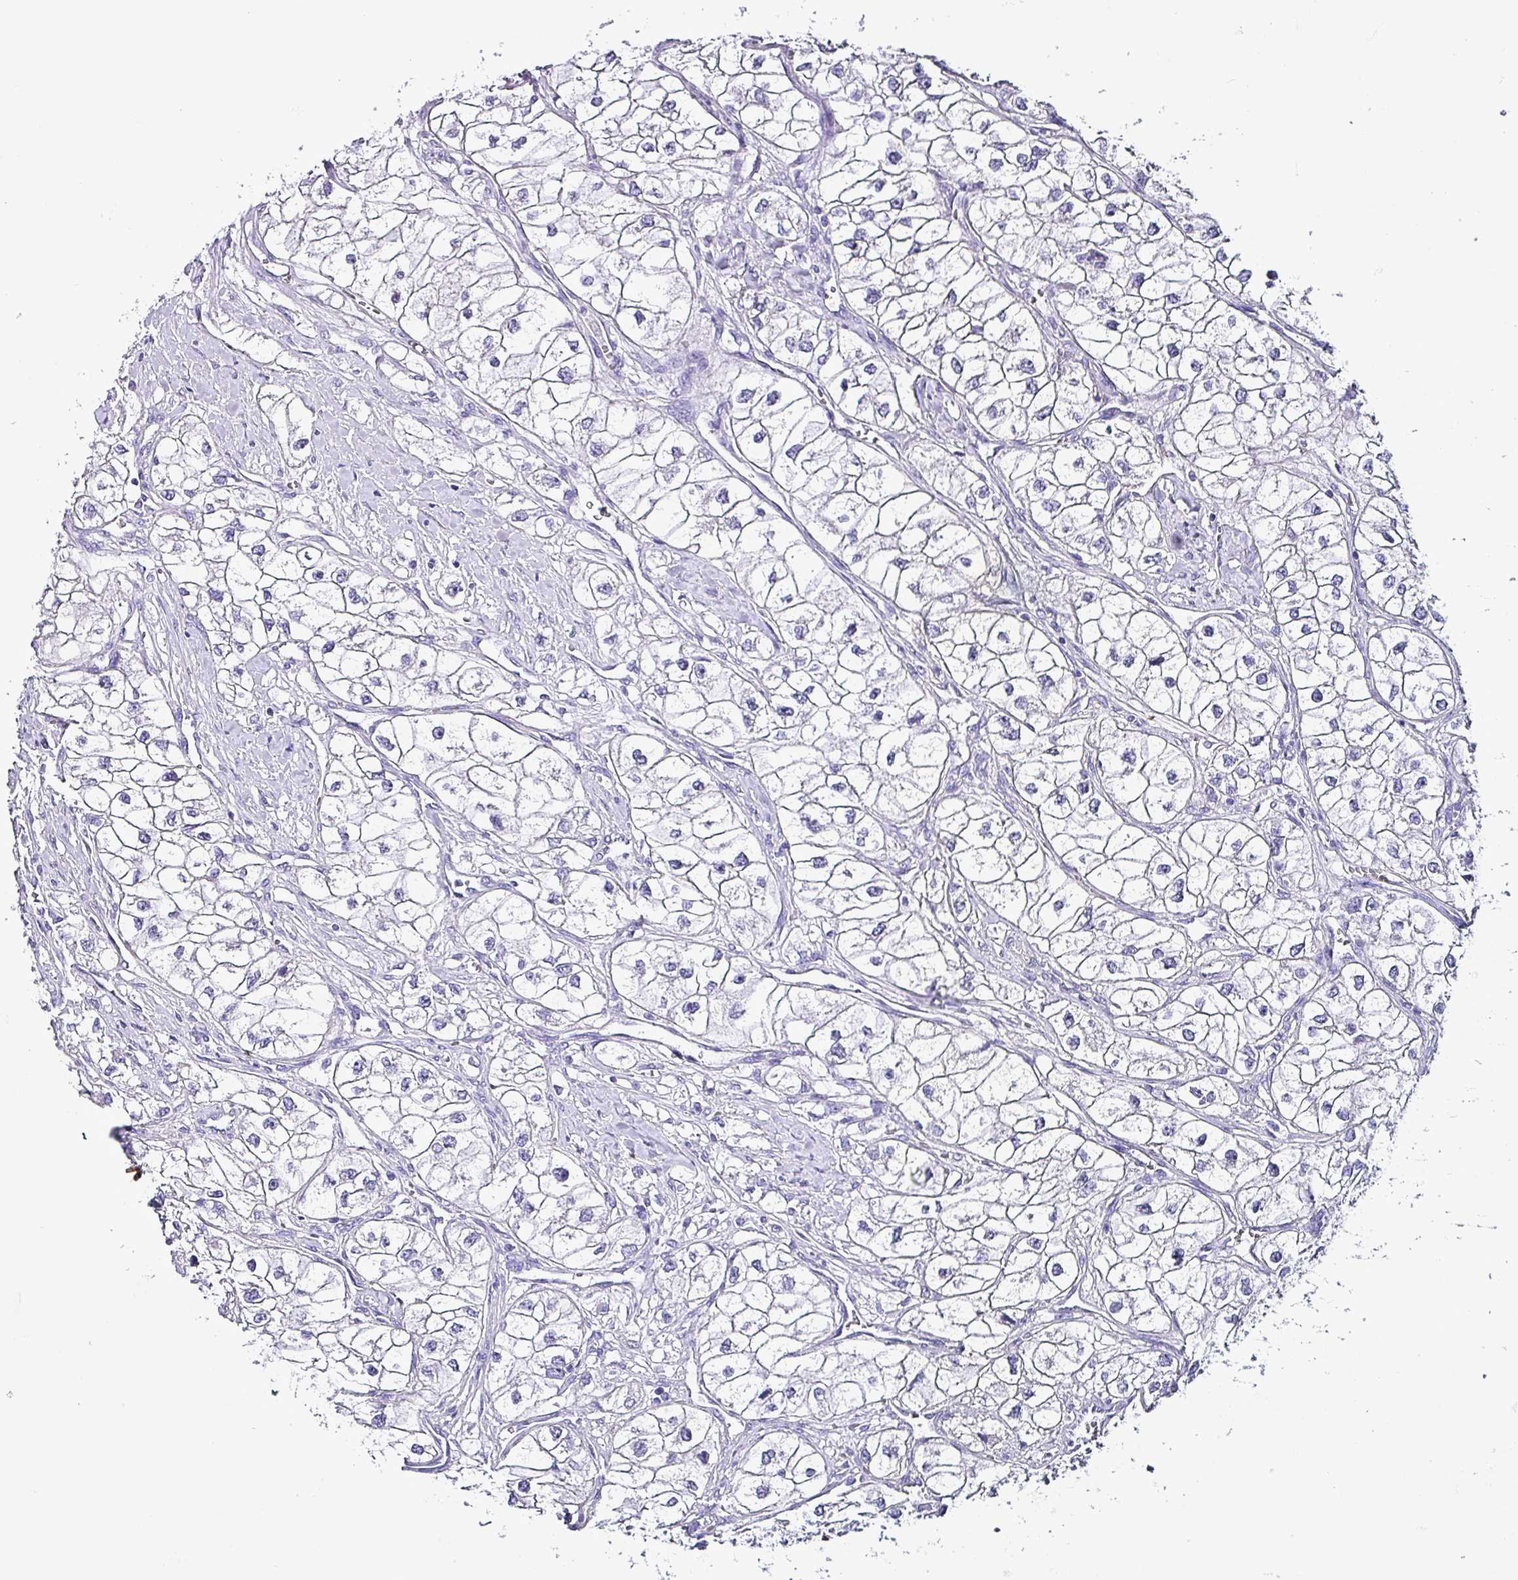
{"staining": {"intensity": "negative", "quantity": "none", "location": "none"}, "tissue": "renal cancer", "cell_type": "Tumor cells", "image_type": "cancer", "snomed": [{"axis": "morphology", "description": "Adenocarcinoma, NOS"}, {"axis": "topography", "description": "Kidney"}], "caption": "A micrograph of renal cancer (adenocarcinoma) stained for a protein exhibits no brown staining in tumor cells.", "gene": "KRT6C", "patient": {"sex": "male", "age": 59}}